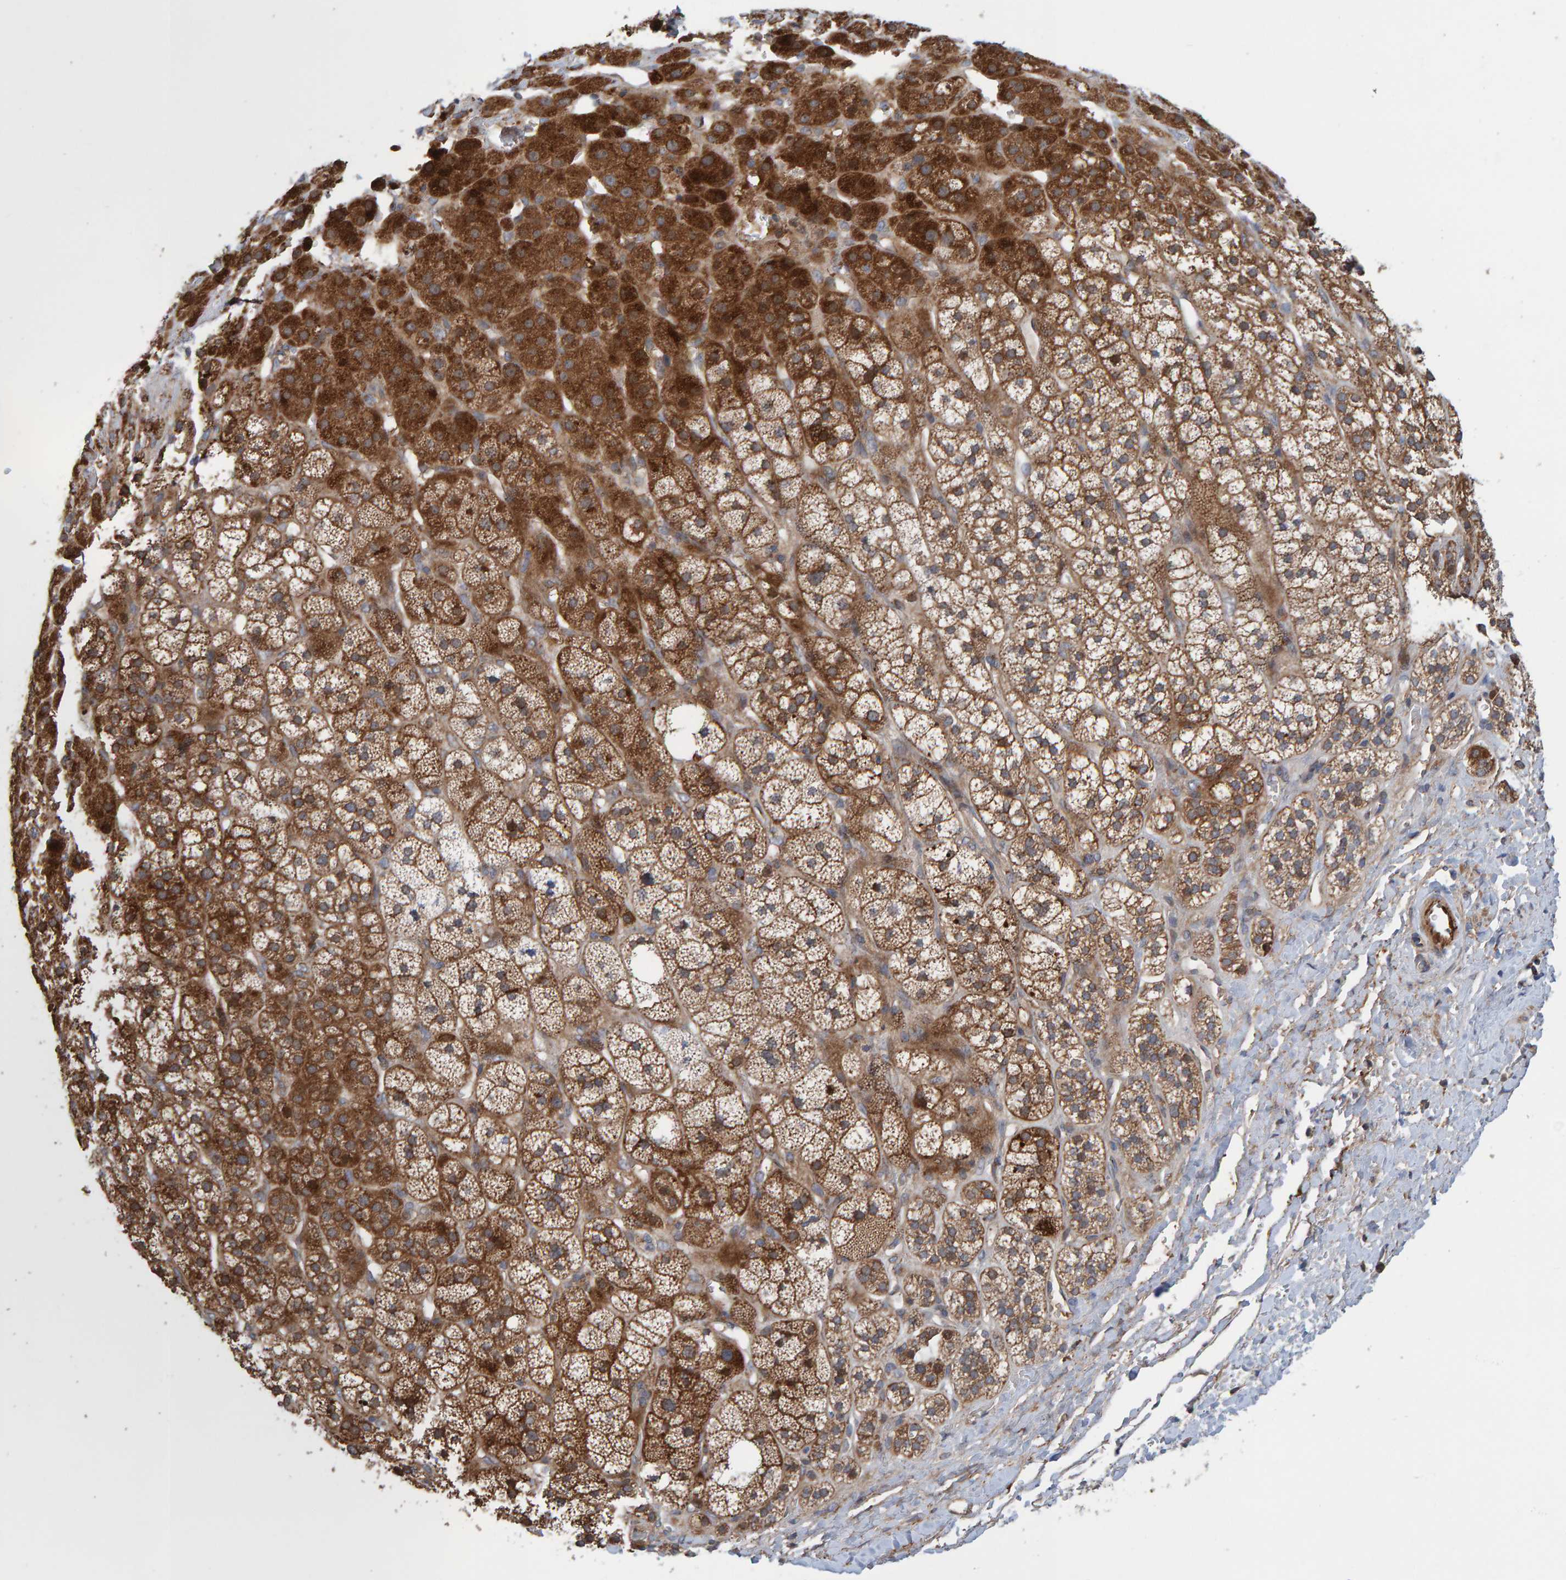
{"staining": {"intensity": "strong", "quantity": ">75%", "location": "cytoplasmic/membranous"}, "tissue": "adrenal gland", "cell_type": "Glandular cells", "image_type": "normal", "snomed": [{"axis": "morphology", "description": "Normal tissue, NOS"}, {"axis": "topography", "description": "Adrenal gland"}], "caption": "Immunohistochemistry (IHC) of unremarkable human adrenal gland reveals high levels of strong cytoplasmic/membranous staining in about >75% of glandular cells. (Brightfield microscopy of DAB IHC at high magnification).", "gene": "KIAA0753", "patient": {"sex": "male", "age": 56}}